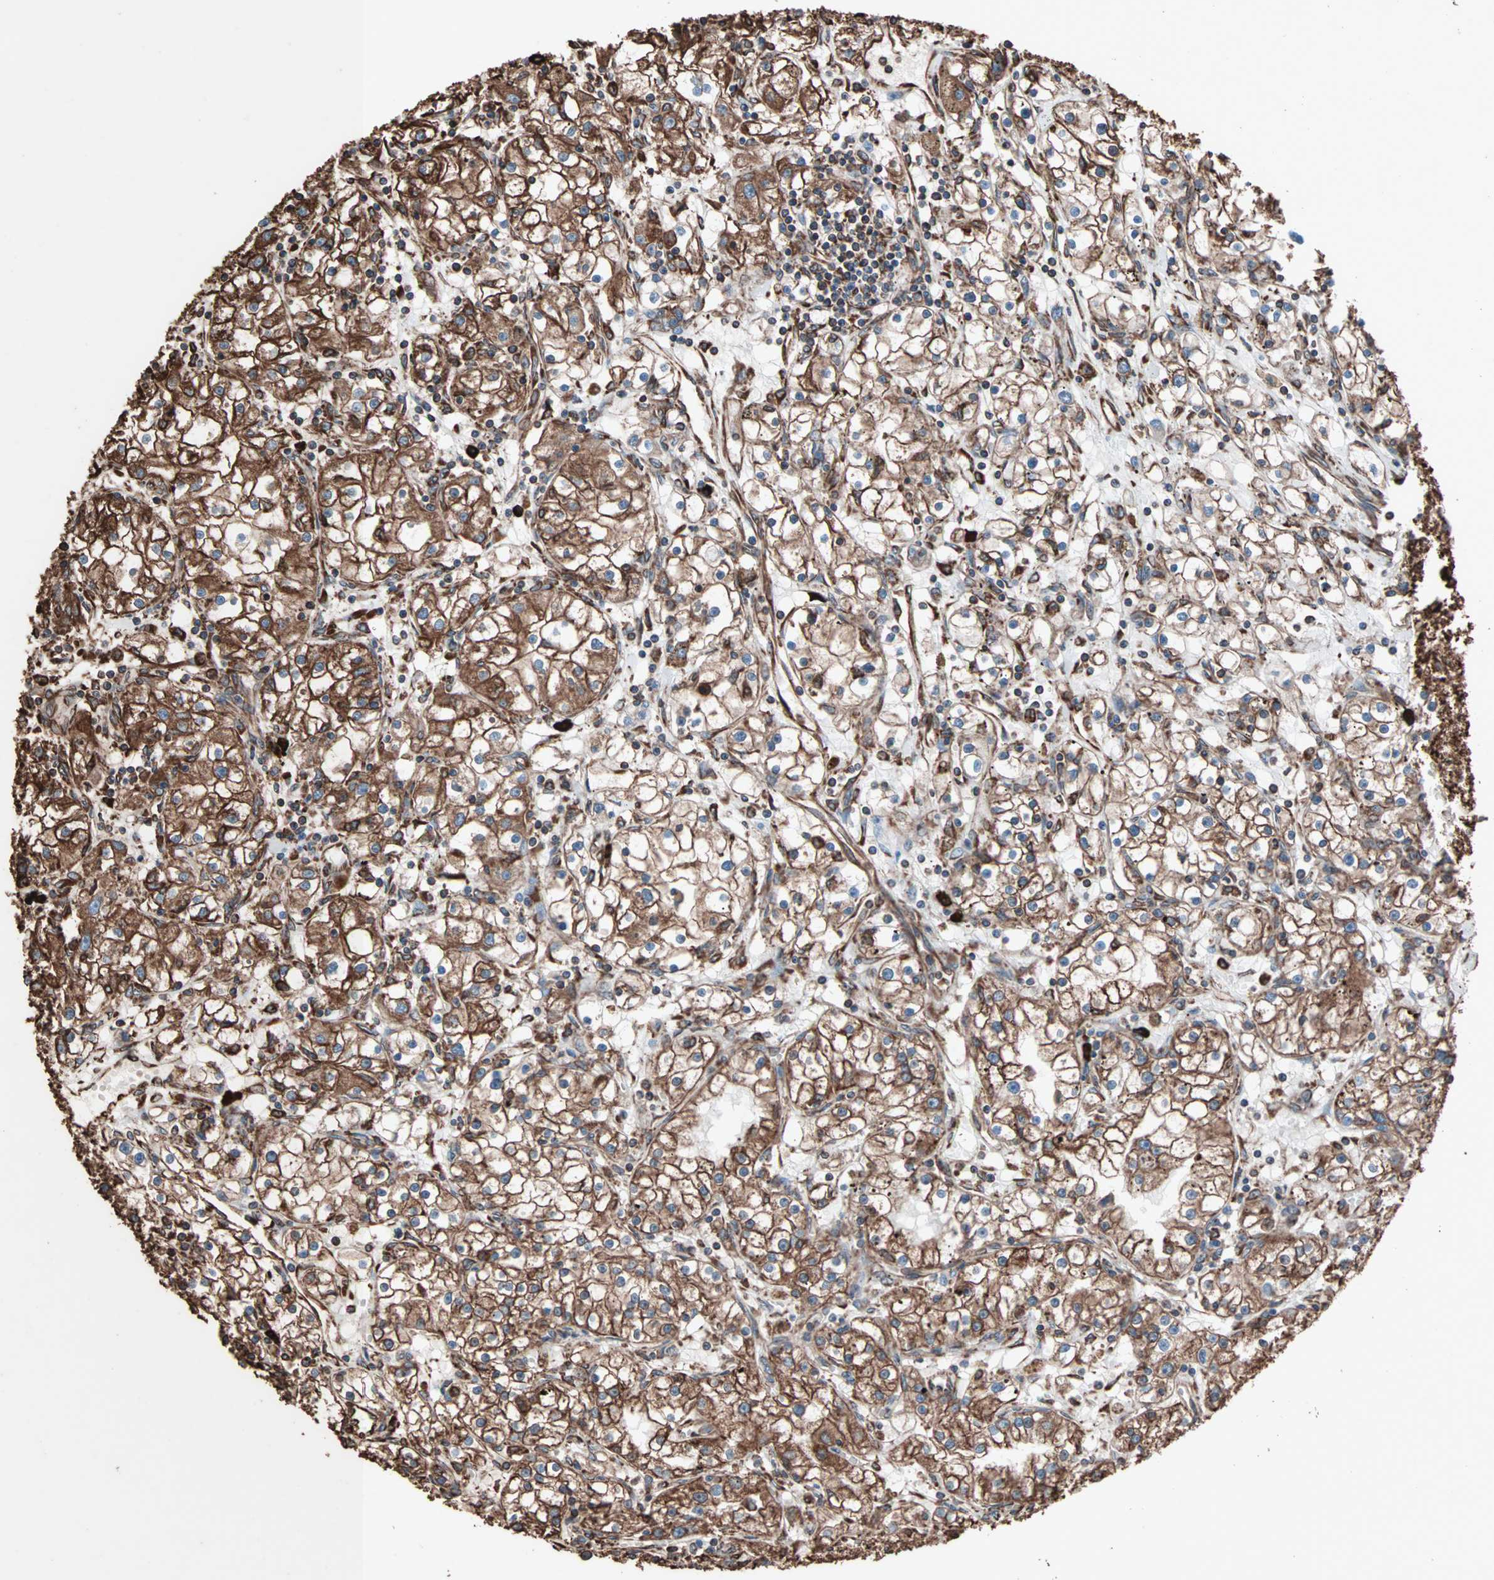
{"staining": {"intensity": "strong", "quantity": ">75%", "location": "cytoplasmic/membranous"}, "tissue": "renal cancer", "cell_type": "Tumor cells", "image_type": "cancer", "snomed": [{"axis": "morphology", "description": "Adenocarcinoma, NOS"}, {"axis": "topography", "description": "Kidney"}], "caption": "The photomicrograph demonstrates immunohistochemical staining of adenocarcinoma (renal). There is strong cytoplasmic/membranous staining is appreciated in about >75% of tumor cells. The protein of interest is stained brown, and the nuclei are stained in blue (DAB (3,3'-diaminobenzidine) IHC with brightfield microscopy, high magnification).", "gene": "HSP90B1", "patient": {"sex": "male", "age": 56}}